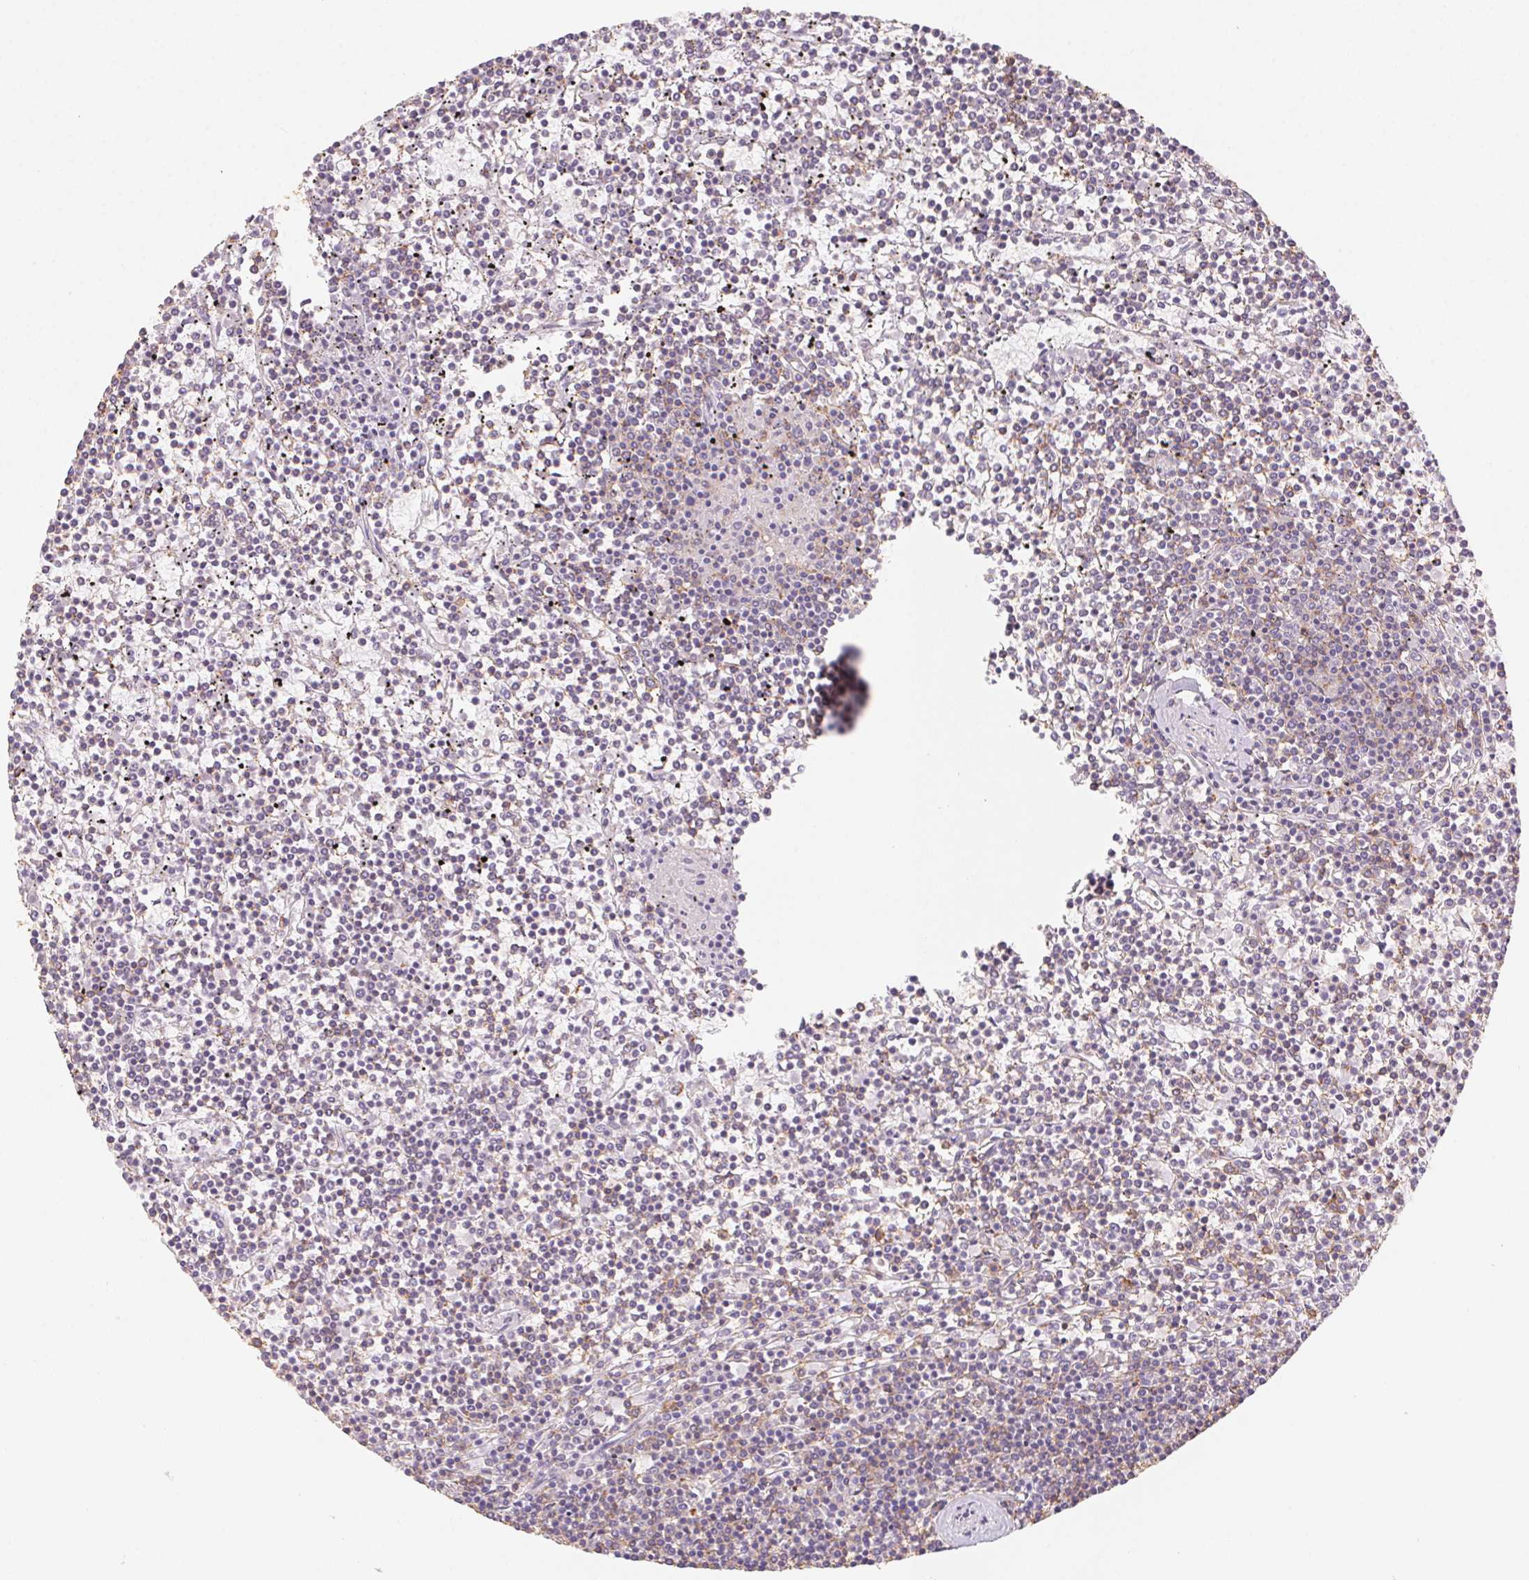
{"staining": {"intensity": "negative", "quantity": "none", "location": "none"}, "tissue": "lymphoma", "cell_type": "Tumor cells", "image_type": "cancer", "snomed": [{"axis": "morphology", "description": "Malignant lymphoma, non-Hodgkin's type, Low grade"}, {"axis": "topography", "description": "Spleen"}], "caption": "Immunohistochemistry of lymphoma shows no positivity in tumor cells.", "gene": "PRPH", "patient": {"sex": "female", "age": 19}}